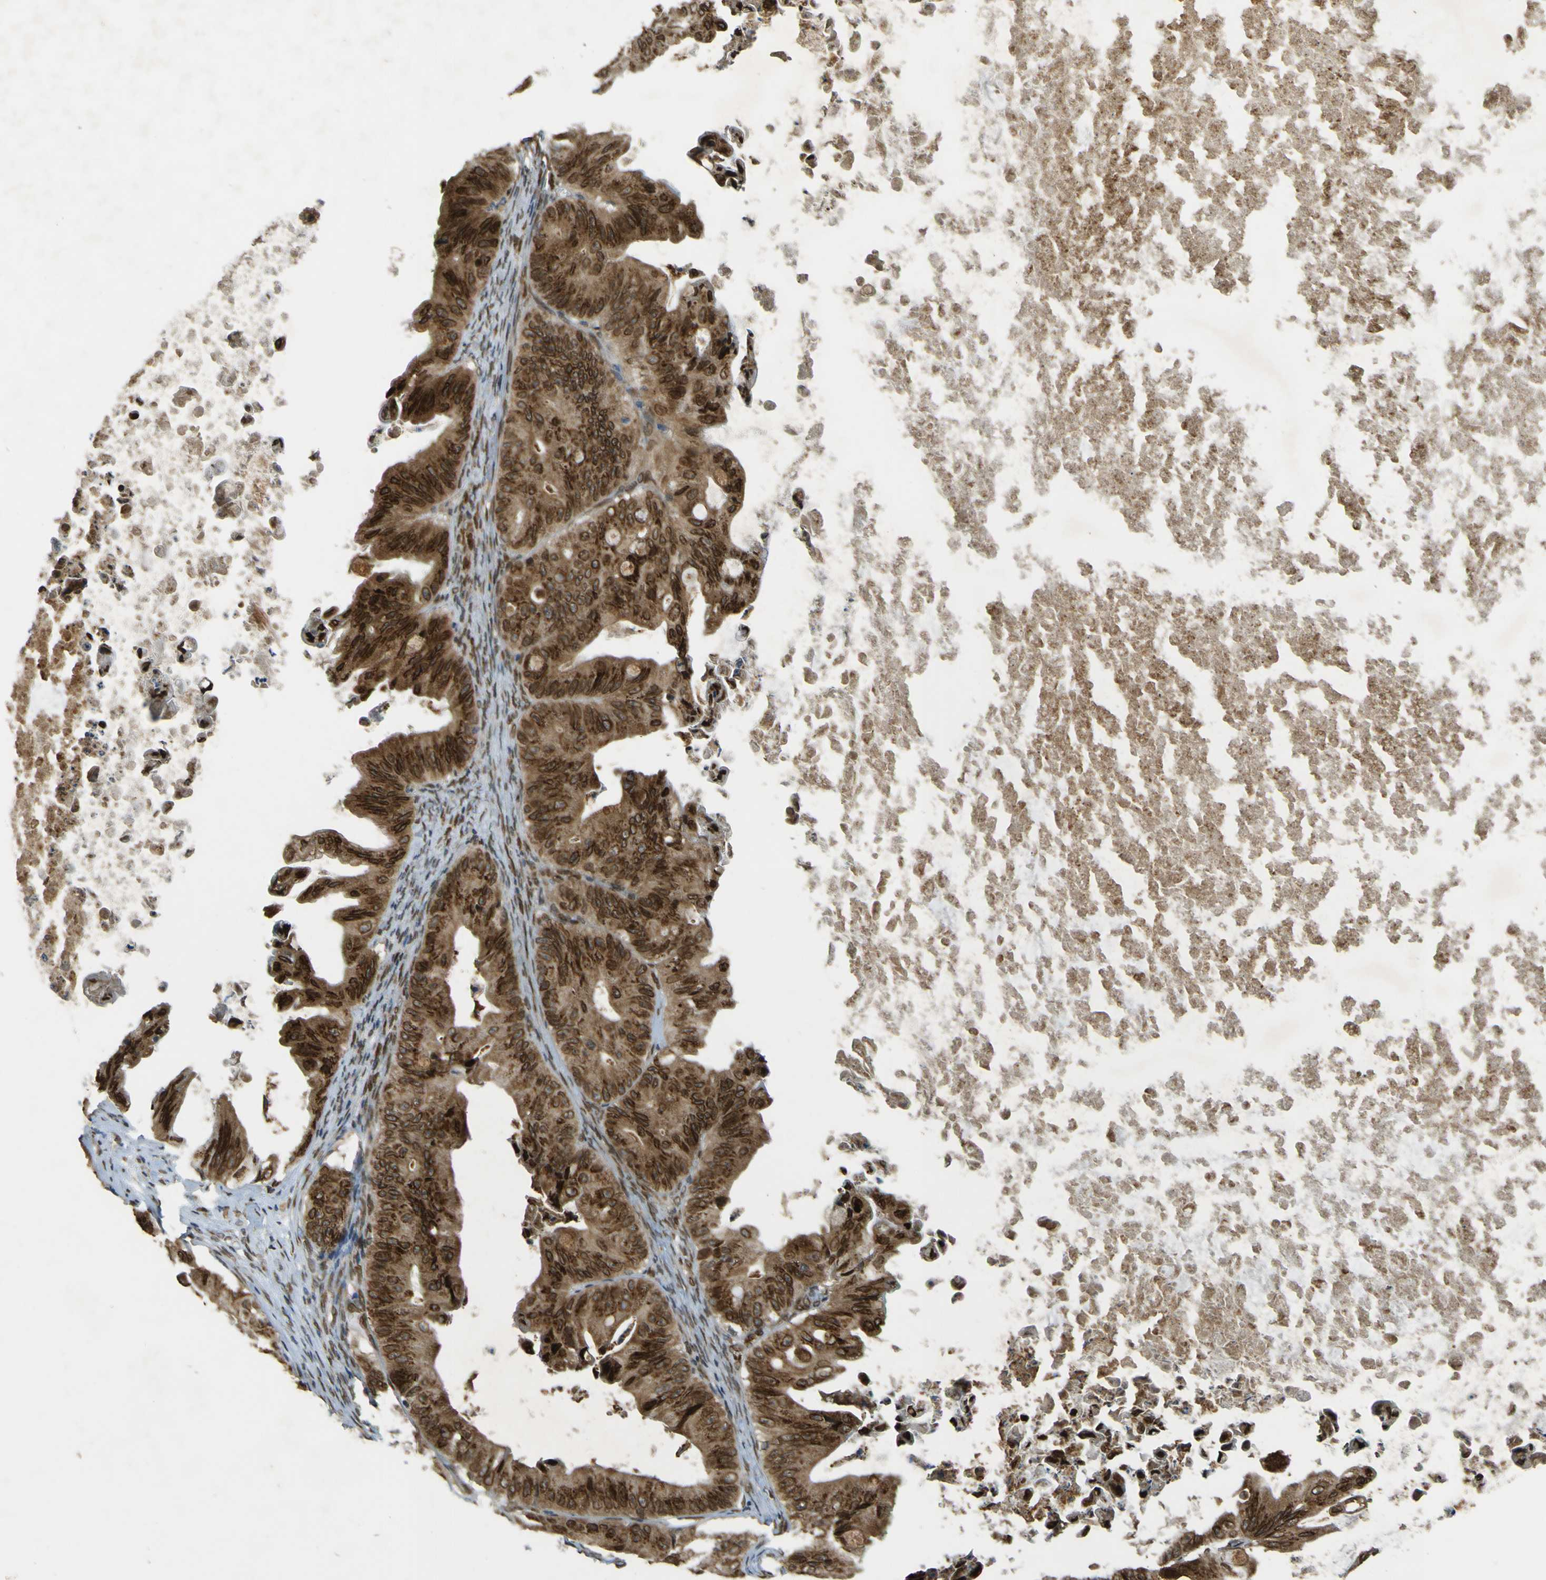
{"staining": {"intensity": "strong", "quantity": ">75%", "location": "cytoplasmic/membranous,nuclear"}, "tissue": "ovarian cancer", "cell_type": "Tumor cells", "image_type": "cancer", "snomed": [{"axis": "morphology", "description": "Cystadenocarcinoma, mucinous, NOS"}, {"axis": "topography", "description": "Ovary"}], "caption": "This micrograph displays immunohistochemistry staining of mucinous cystadenocarcinoma (ovarian), with high strong cytoplasmic/membranous and nuclear expression in about >75% of tumor cells.", "gene": "GALNT1", "patient": {"sex": "female", "age": 37}}